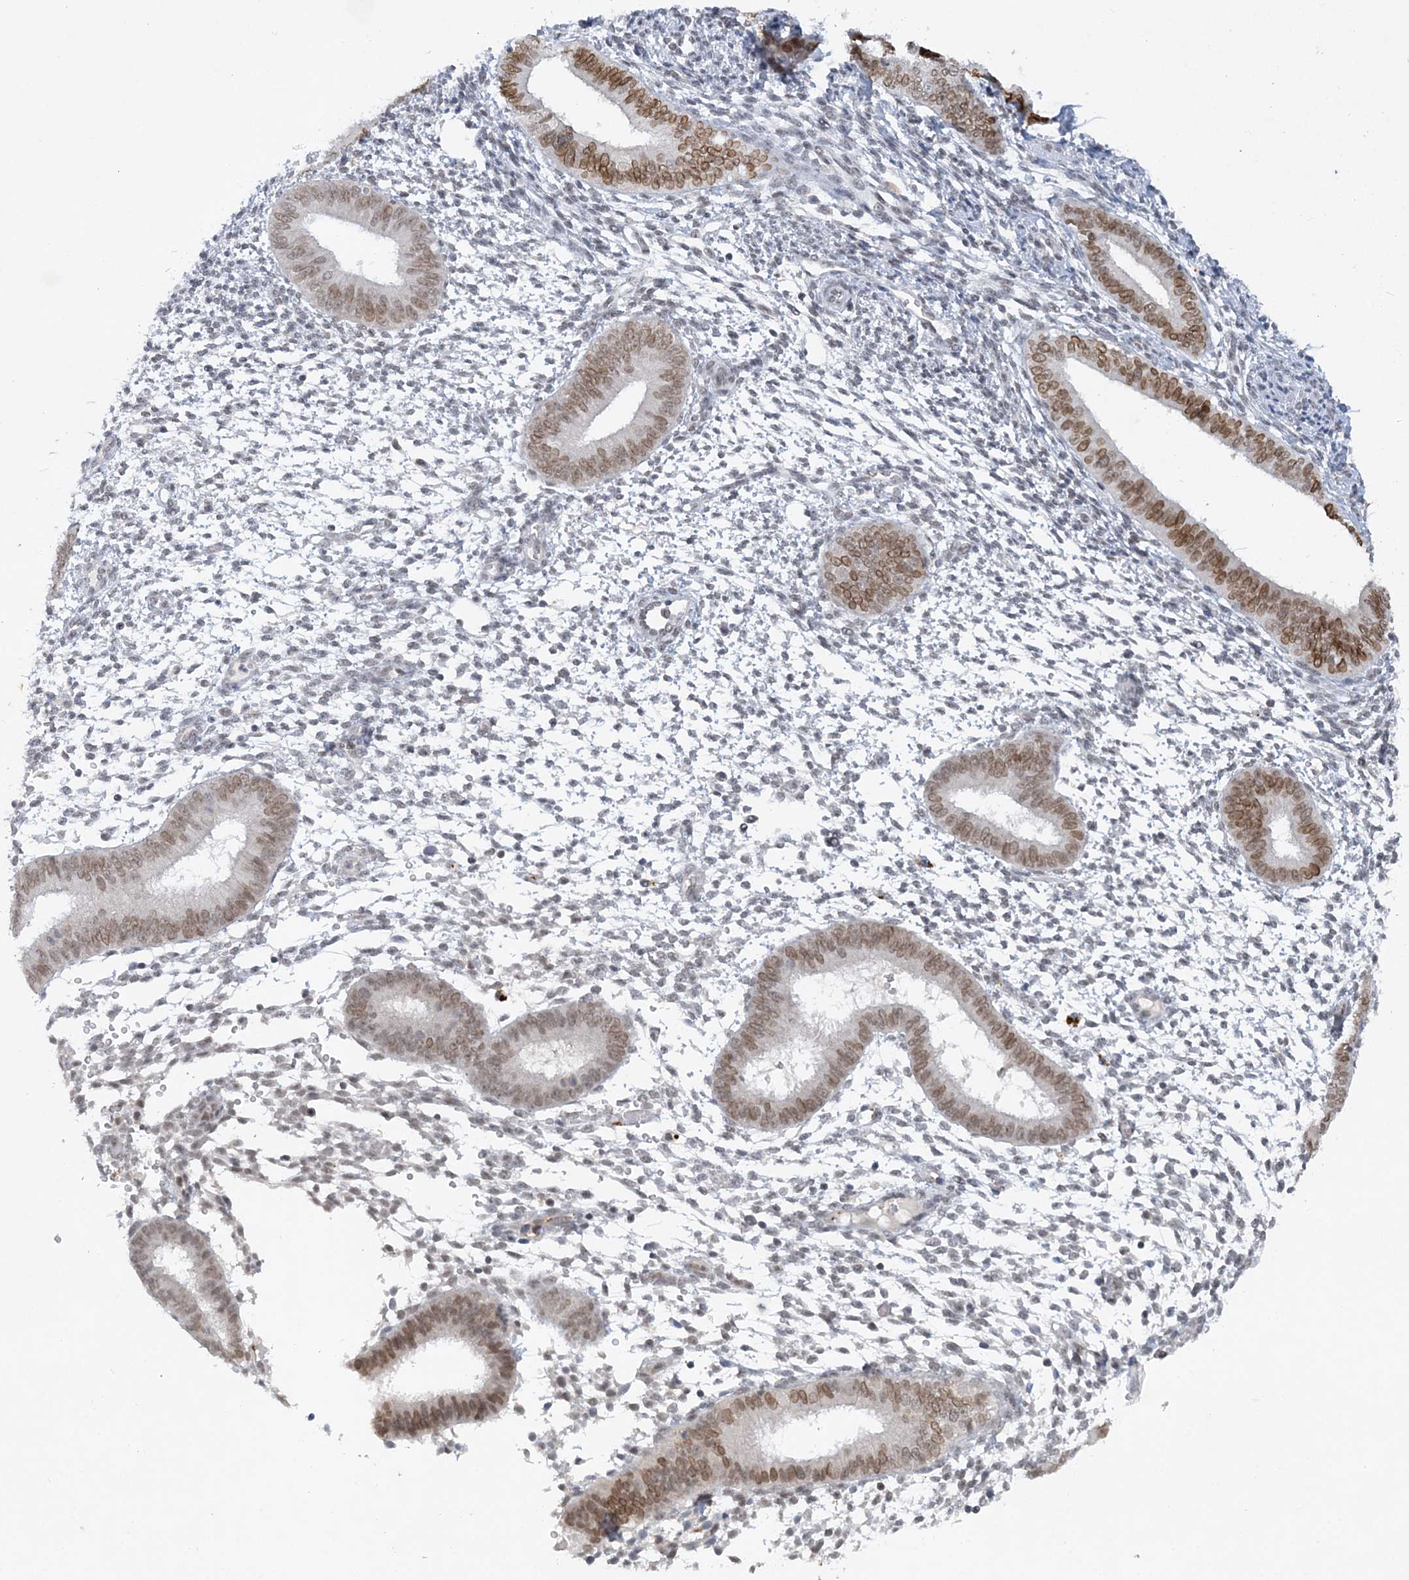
{"staining": {"intensity": "weak", "quantity": "<25%", "location": "nuclear"}, "tissue": "endometrium", "cell_type": "Cells in endometrial stroma", "image_type": "normal", "snomed": [{"axis": "morphology", "description": "Normal tissue, NOS"}, {"axis": "topography", "description": "Uterus"}, {"axis": "topography", "description": "Endometrium"}], "caption": "Immunohistochemical staining of normal endometrium displays no significant staining in cells in endometrial stroma.", "gene": "KMT2D", "patient": {"sex": "female", "age": 48}}